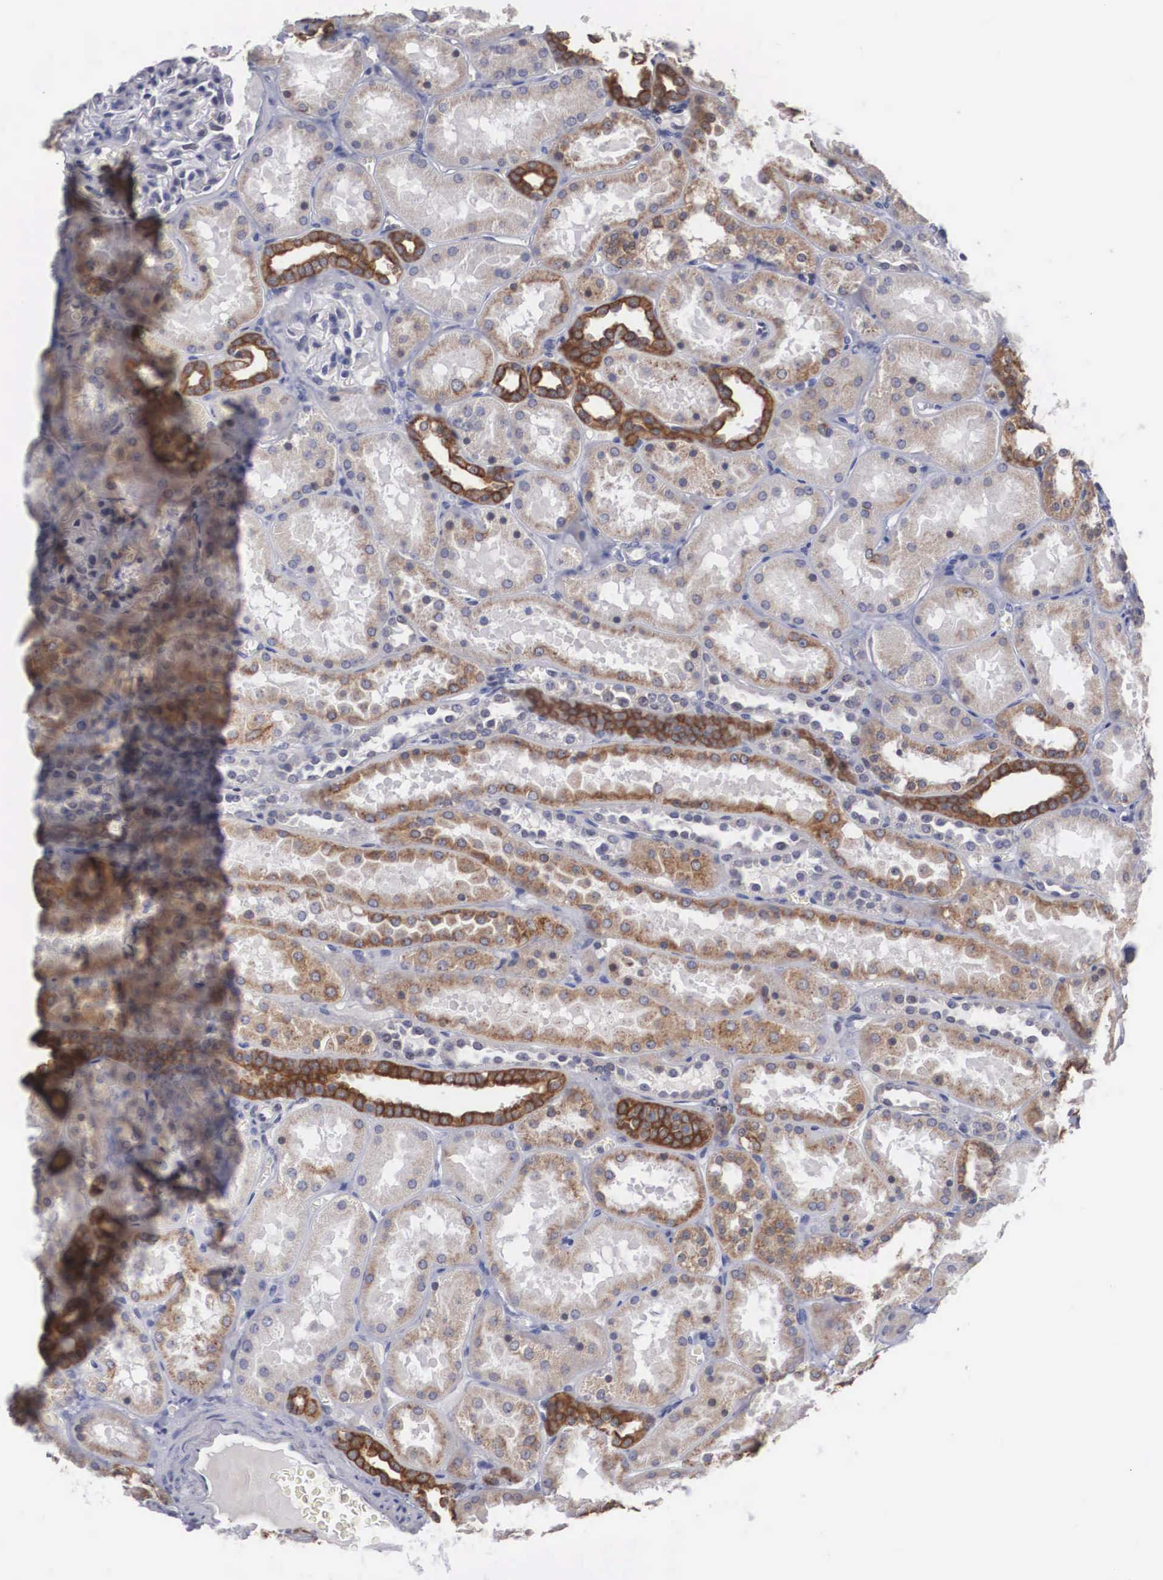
{"staining": {"intensity": "negative", "quantity": "none", "location": "none"}, "tissue": "kidney", "cell_type": "Cells in glomeruli", "image_type": "normal", "snomed": [{"axis": "morphology", "description": "Normal tissue, NOS"}, {"axis": "topography", "description": "Kidney"}], "caption": "High power microscopy photomicrograph of an IHC histopathology image of unremarkable kidney, revealing no significant staining in cells in glomeruli. Nuclei are stained in blue.", "gene": "WDR89", "patient": {"sex": "female", "age": 52}}